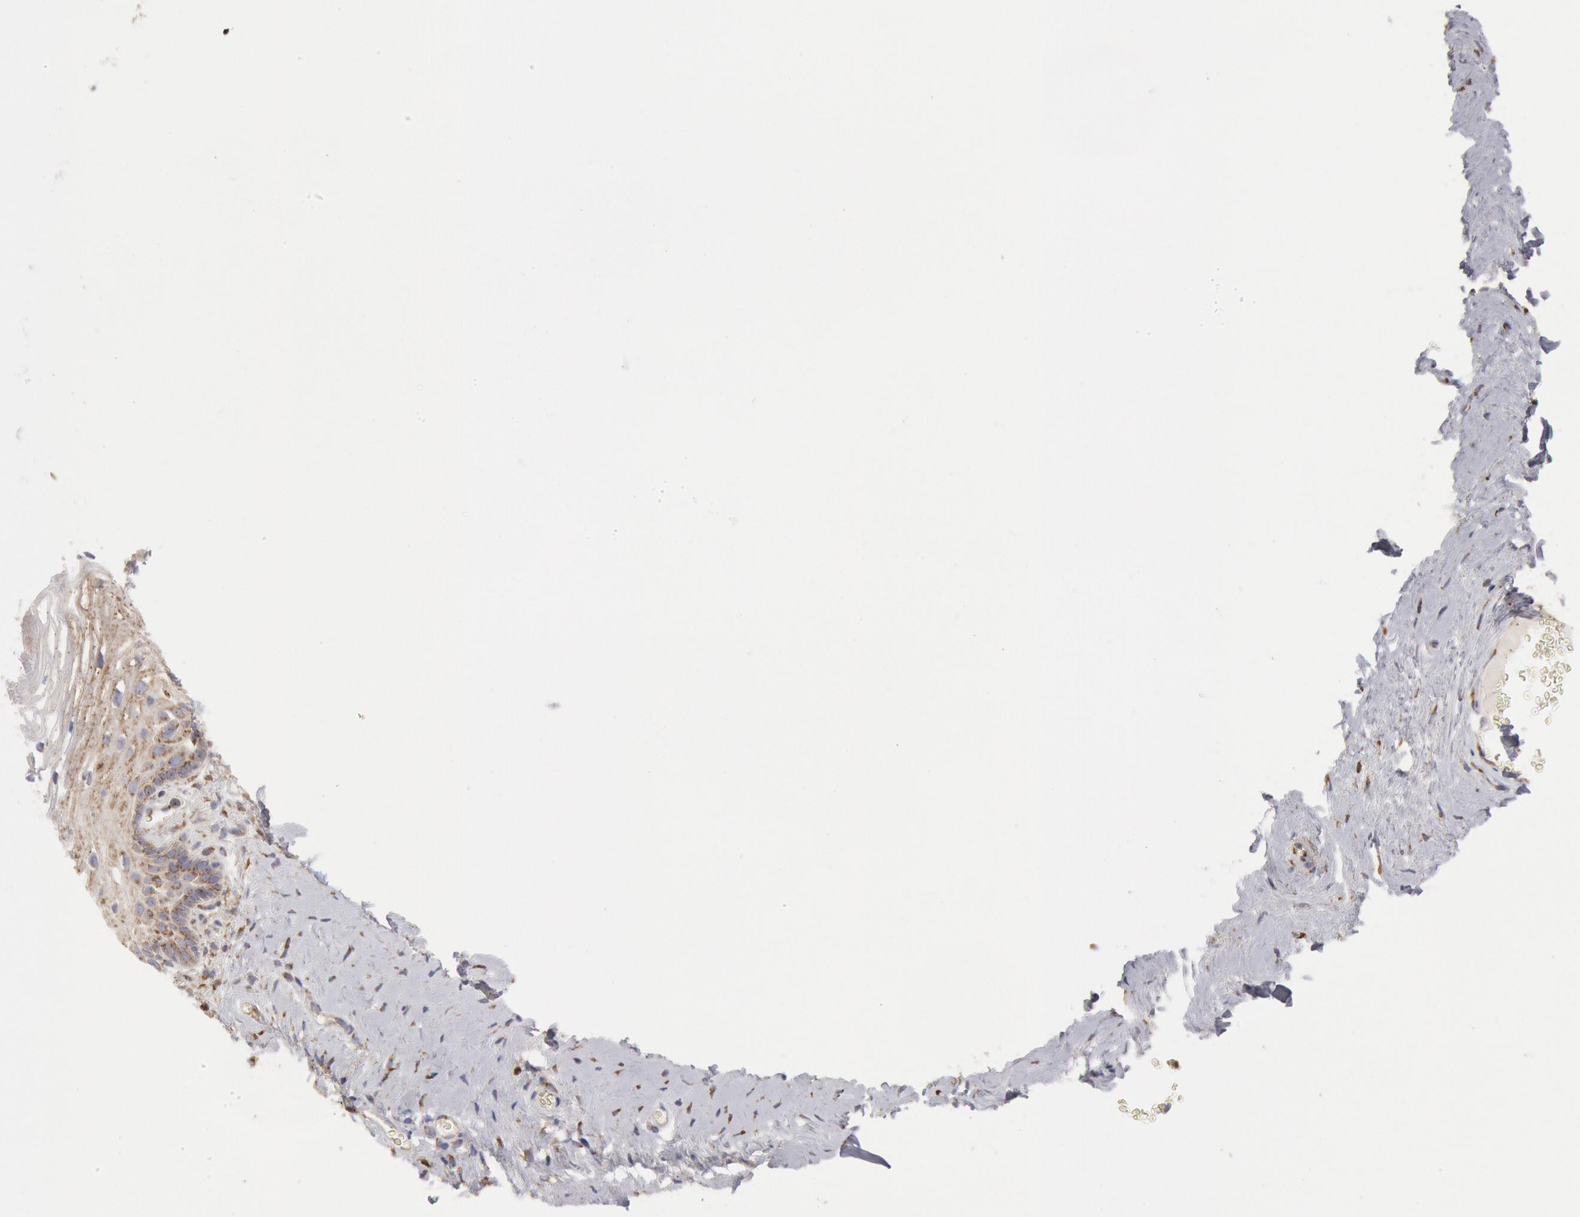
{"staining": {"intensity": "weak", "quantity": "25%-75%", "location": "cytoplasmic/membranous"}, "tissue": "vagina", "cell_type": "Squamous epithelial cells", "image_type": "normal", "snomed": [{"axis": "morphology", "description": "Normal tissue, NOS"}, {"axis": "topography", "description": "Vagina"}], "caption": "Squamous epithelial cells exhibit low levels of weak cytoplasmic/membranous staining in approximately 25%-75% of cells in normal vagina.", "gene": "ERP44", "patient": {"sex": "female", "age": 61}}